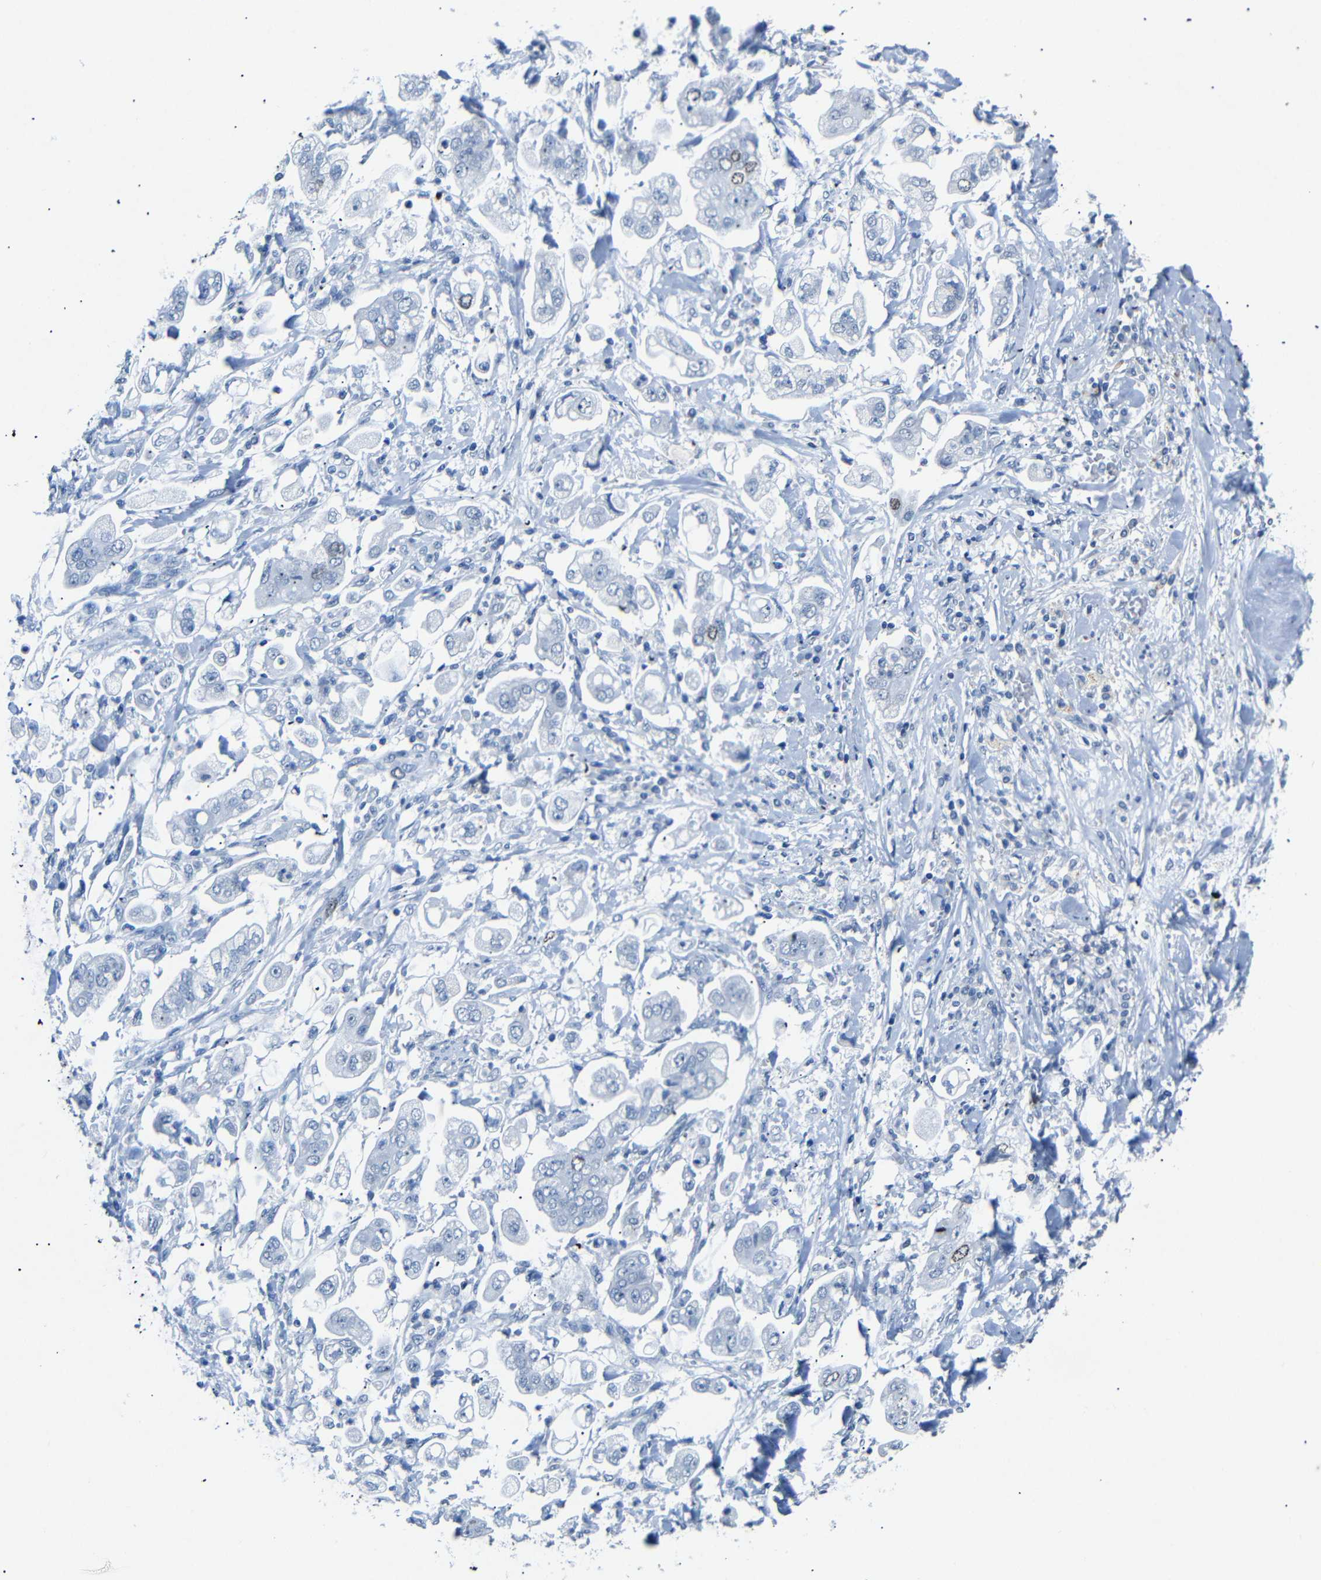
{"staining": {"intensity": "moderate", "quantity": "<25%", "location": "nuclear"}, "tissue": "stomach cancer", "cell_type": "Tumor cells", "image_type": "cancer", "snomed": [{"axis": "morphology", "description": "Adenocarcinoma, NOS"}, {"axis": "topography", "description": "Stomach"}], "caption": "Stomach cancer (adenocarcinoma) was stained to show a protein in brown. There is low levels of moderate nuclear positivity in about <25% of tumor cells.", "gene": "INCENP", "patient": {"sex": "male", "age": 62}}